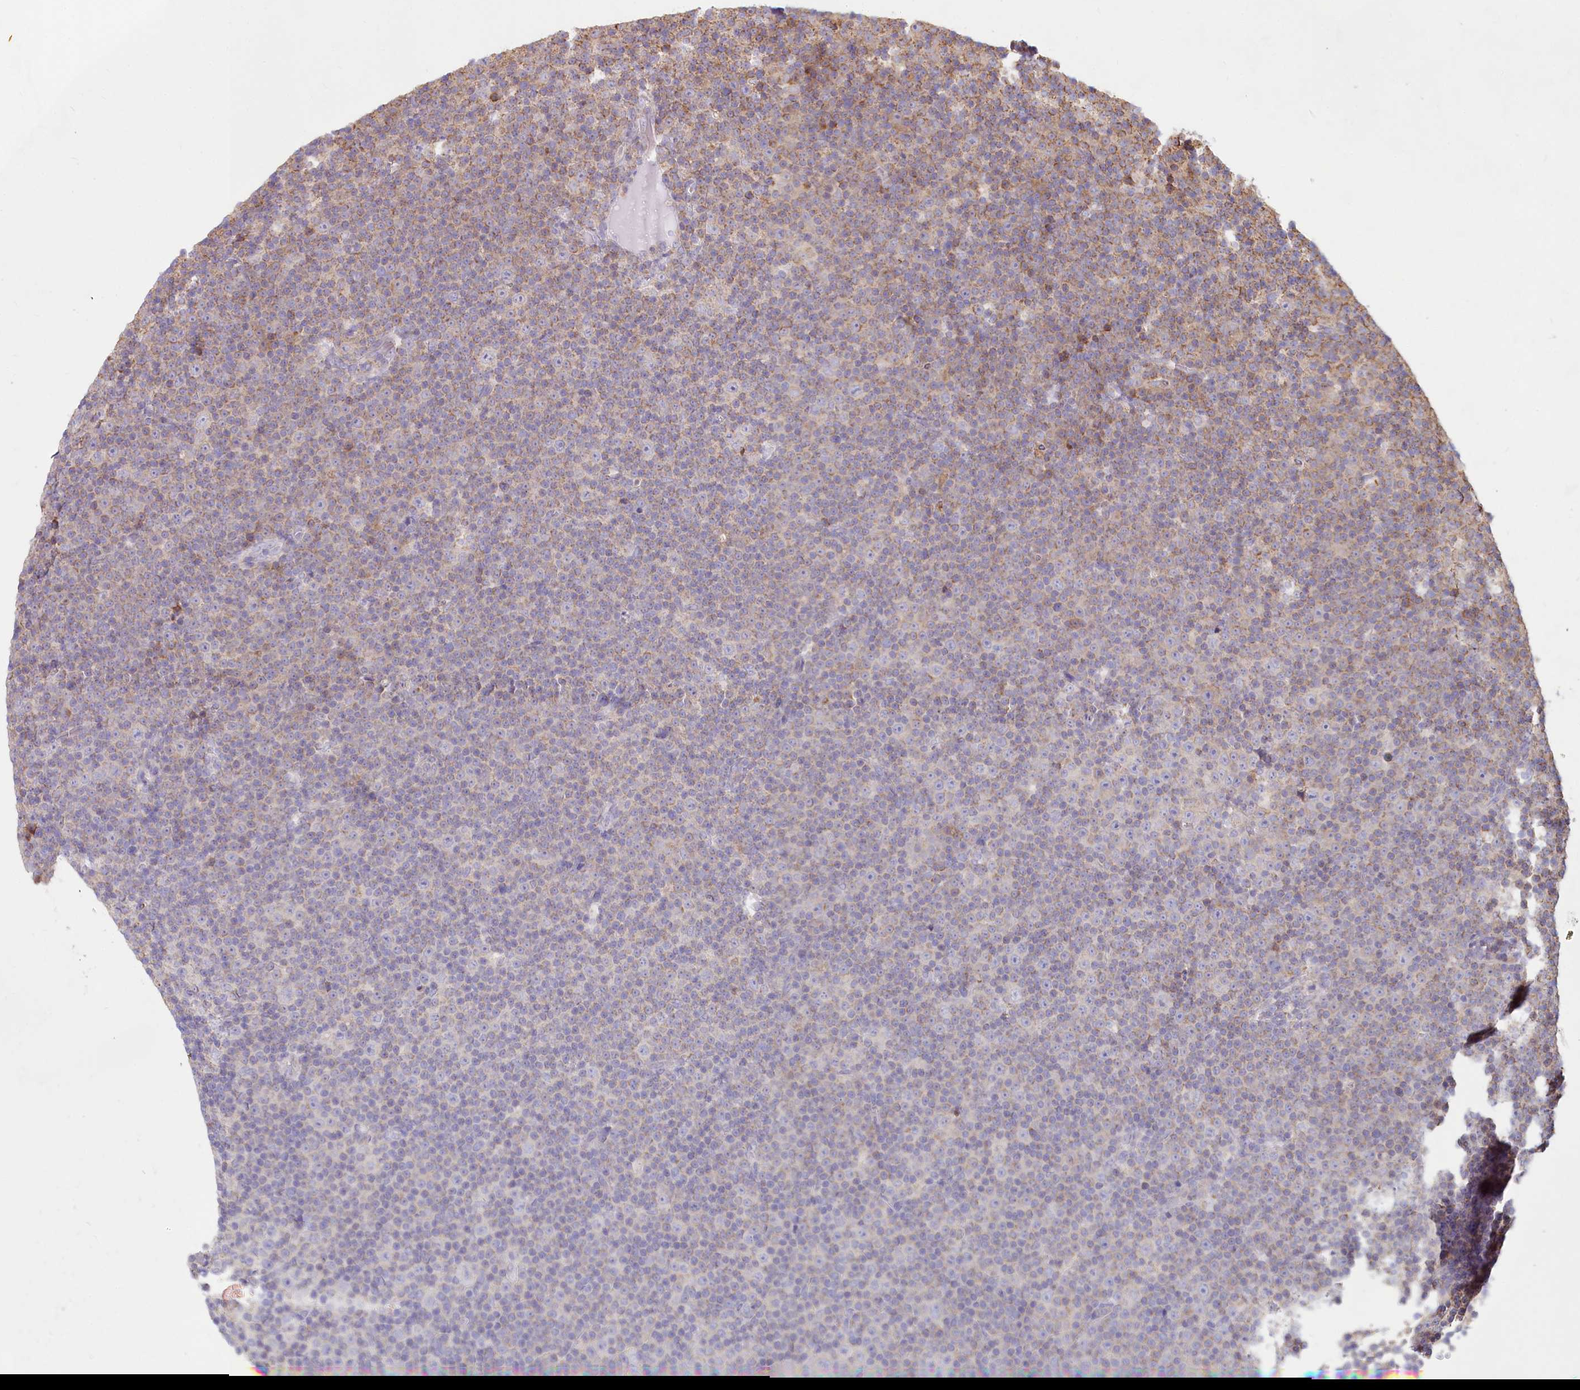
{"staining": {"intensity": "weak", "quantity": "<25%", "location": "cytoplasmic/membranous"}, "tissue": "lymphoma", "cell_type": "Tumor cells", "image_type": "cancer", "snomed": [{"axis": "morphology", "description": "Malignant lymphoma, non-Hodgkin's type, Low grade"}, {"axis": "topography", "description": "Lymph node"}], "caption": "An image of lymphoma stained for a protein shows no brown staining in tumor cells.", "gene": "TASOR2", "patient": {"sex": "female", "age": 67}}